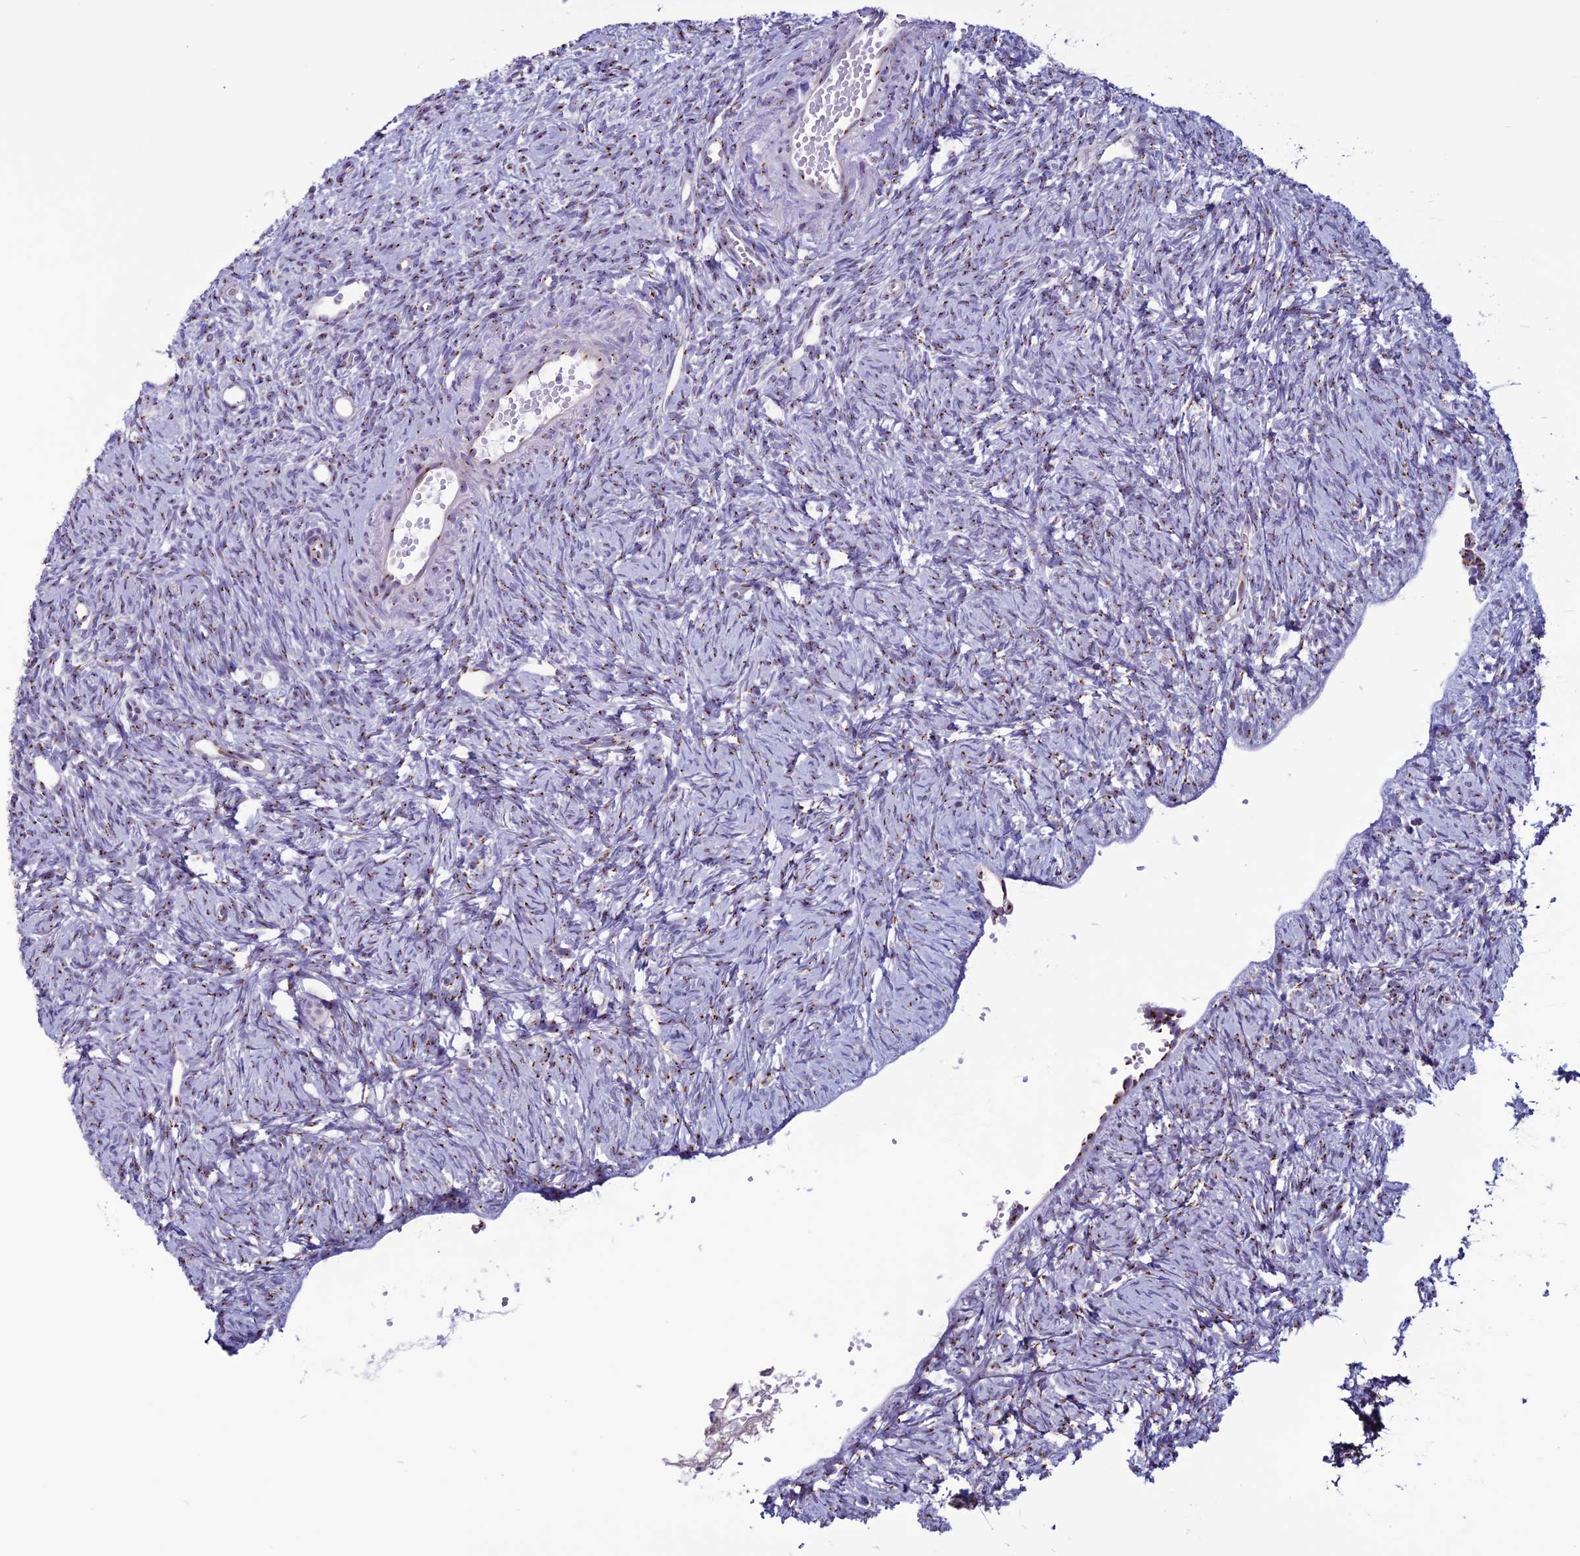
{"staining": {"intensity": "strong", "quantity": "25%-75%", "location": "cytoplasmic/membranous"}, "tissue": "ovary", "cell_type": "Ovarian stroma cells", "image_type": "normal", "snomed": [{"axis": "morphology", "description": "Normal tissue, NOS"}, {"axis": "topography", "description": "Ovary"}], "caption": "Ovarian stroma cells demonstrate high levels of strong cytoplasmic/membranous positivity in about 25%-75% of cells in benign human ovary. The protein of interest is shown in brown color, while the nuclei are stained blue.", "gene": "PLEKHA4", "patient": {"sex": "female", "age": 51}}